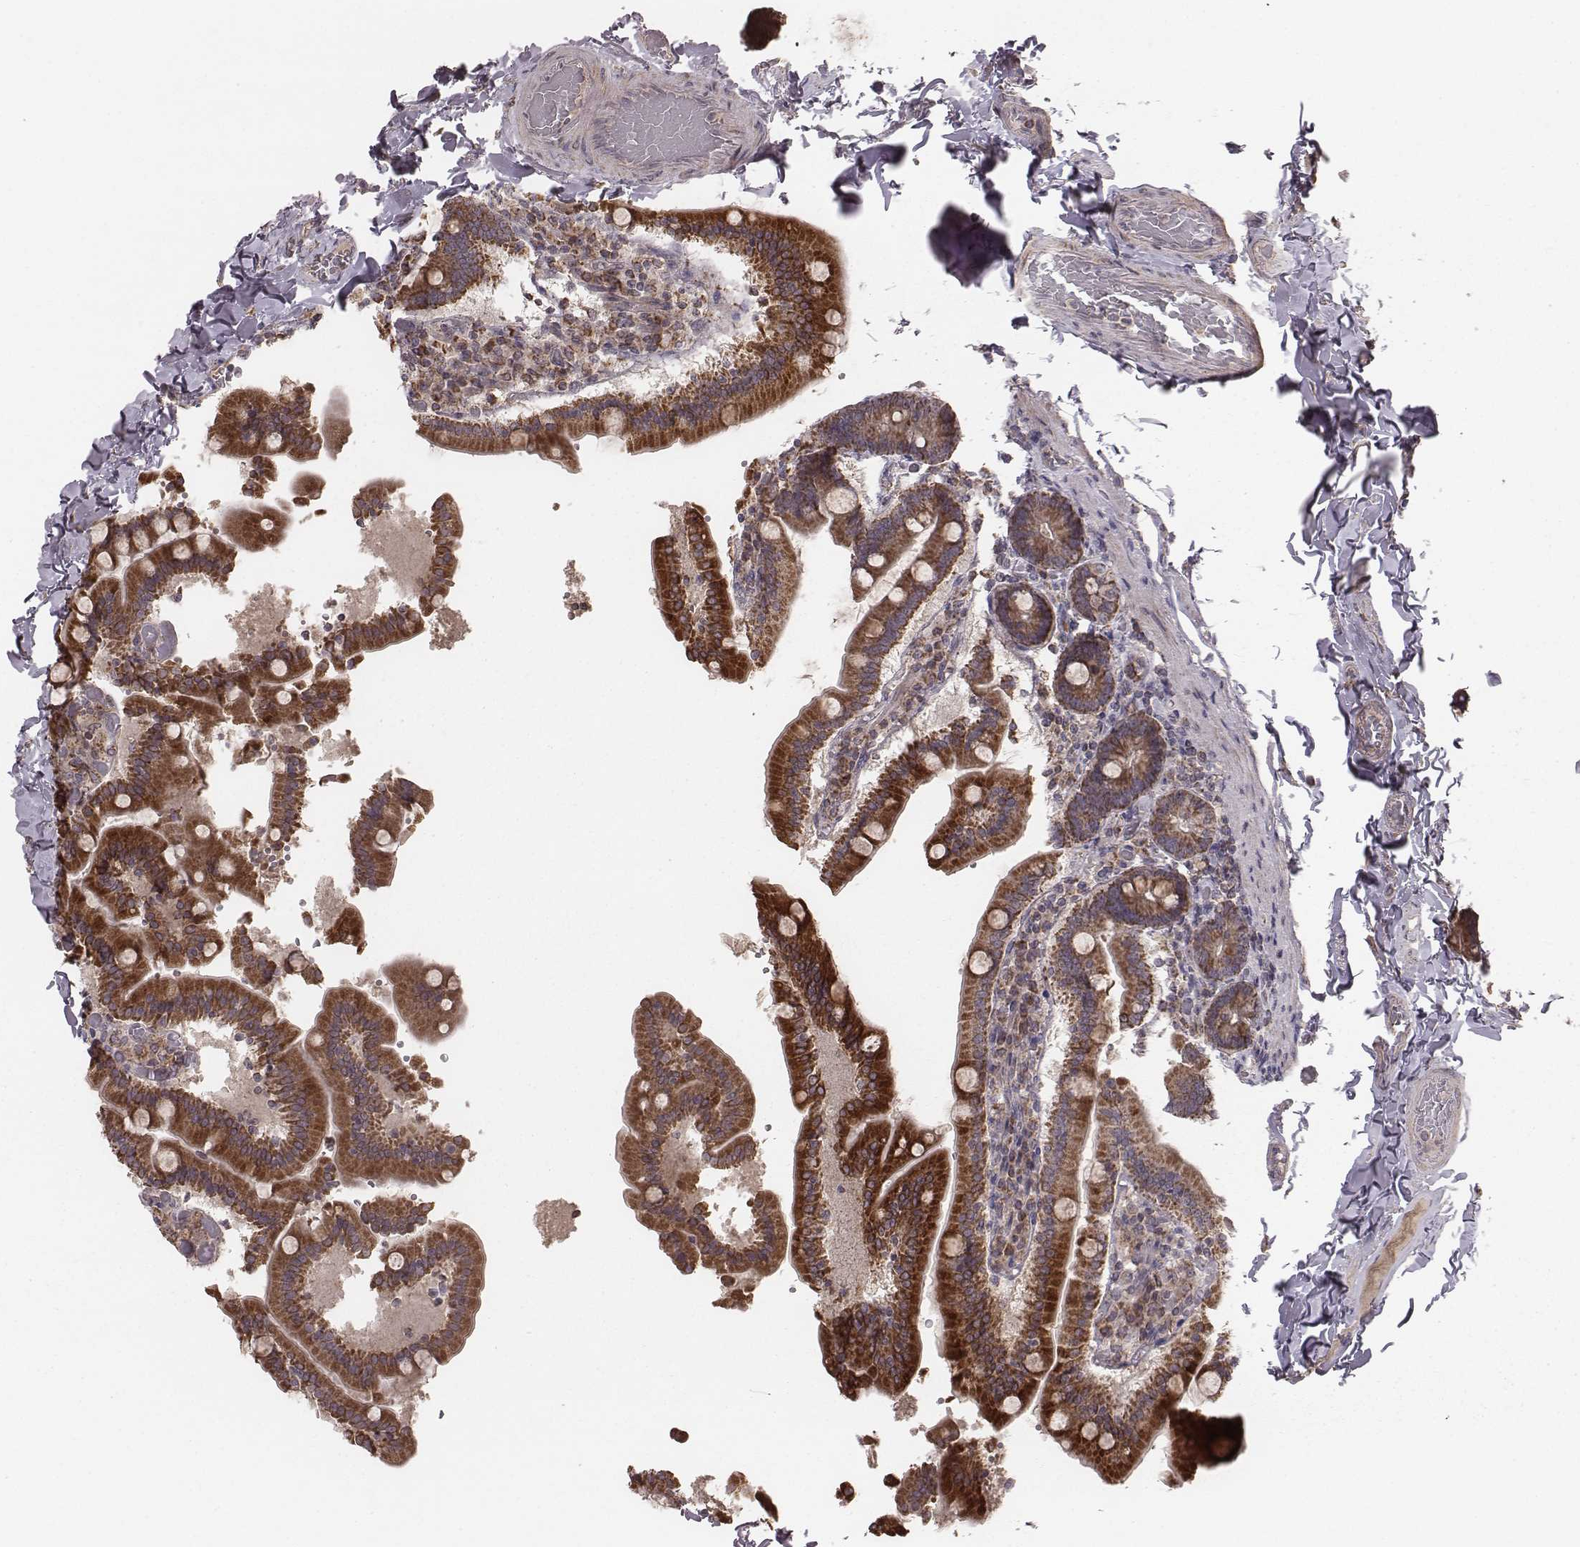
{"staining": {"intensity": "strong", "quantity": ">75%", "location": "cytoplasmic/membranous"}, "tissue": "duodenum", "cell_type": "Glandular cells", "image_type": "normal", "snomed": [{"axis": "morphology", "description": "Normal tissue, NOS"}, {"axis": "topography", "description": "Duodenum"}], "caption": "About >75% of glandular cells in normal duodenum demonstrate strong cytoplasmic/membranous protein expression as visualized by brown immunohistochemical staining.", "gene": "PDCD2L", "patient": {"sex": "female", "age": 62}}